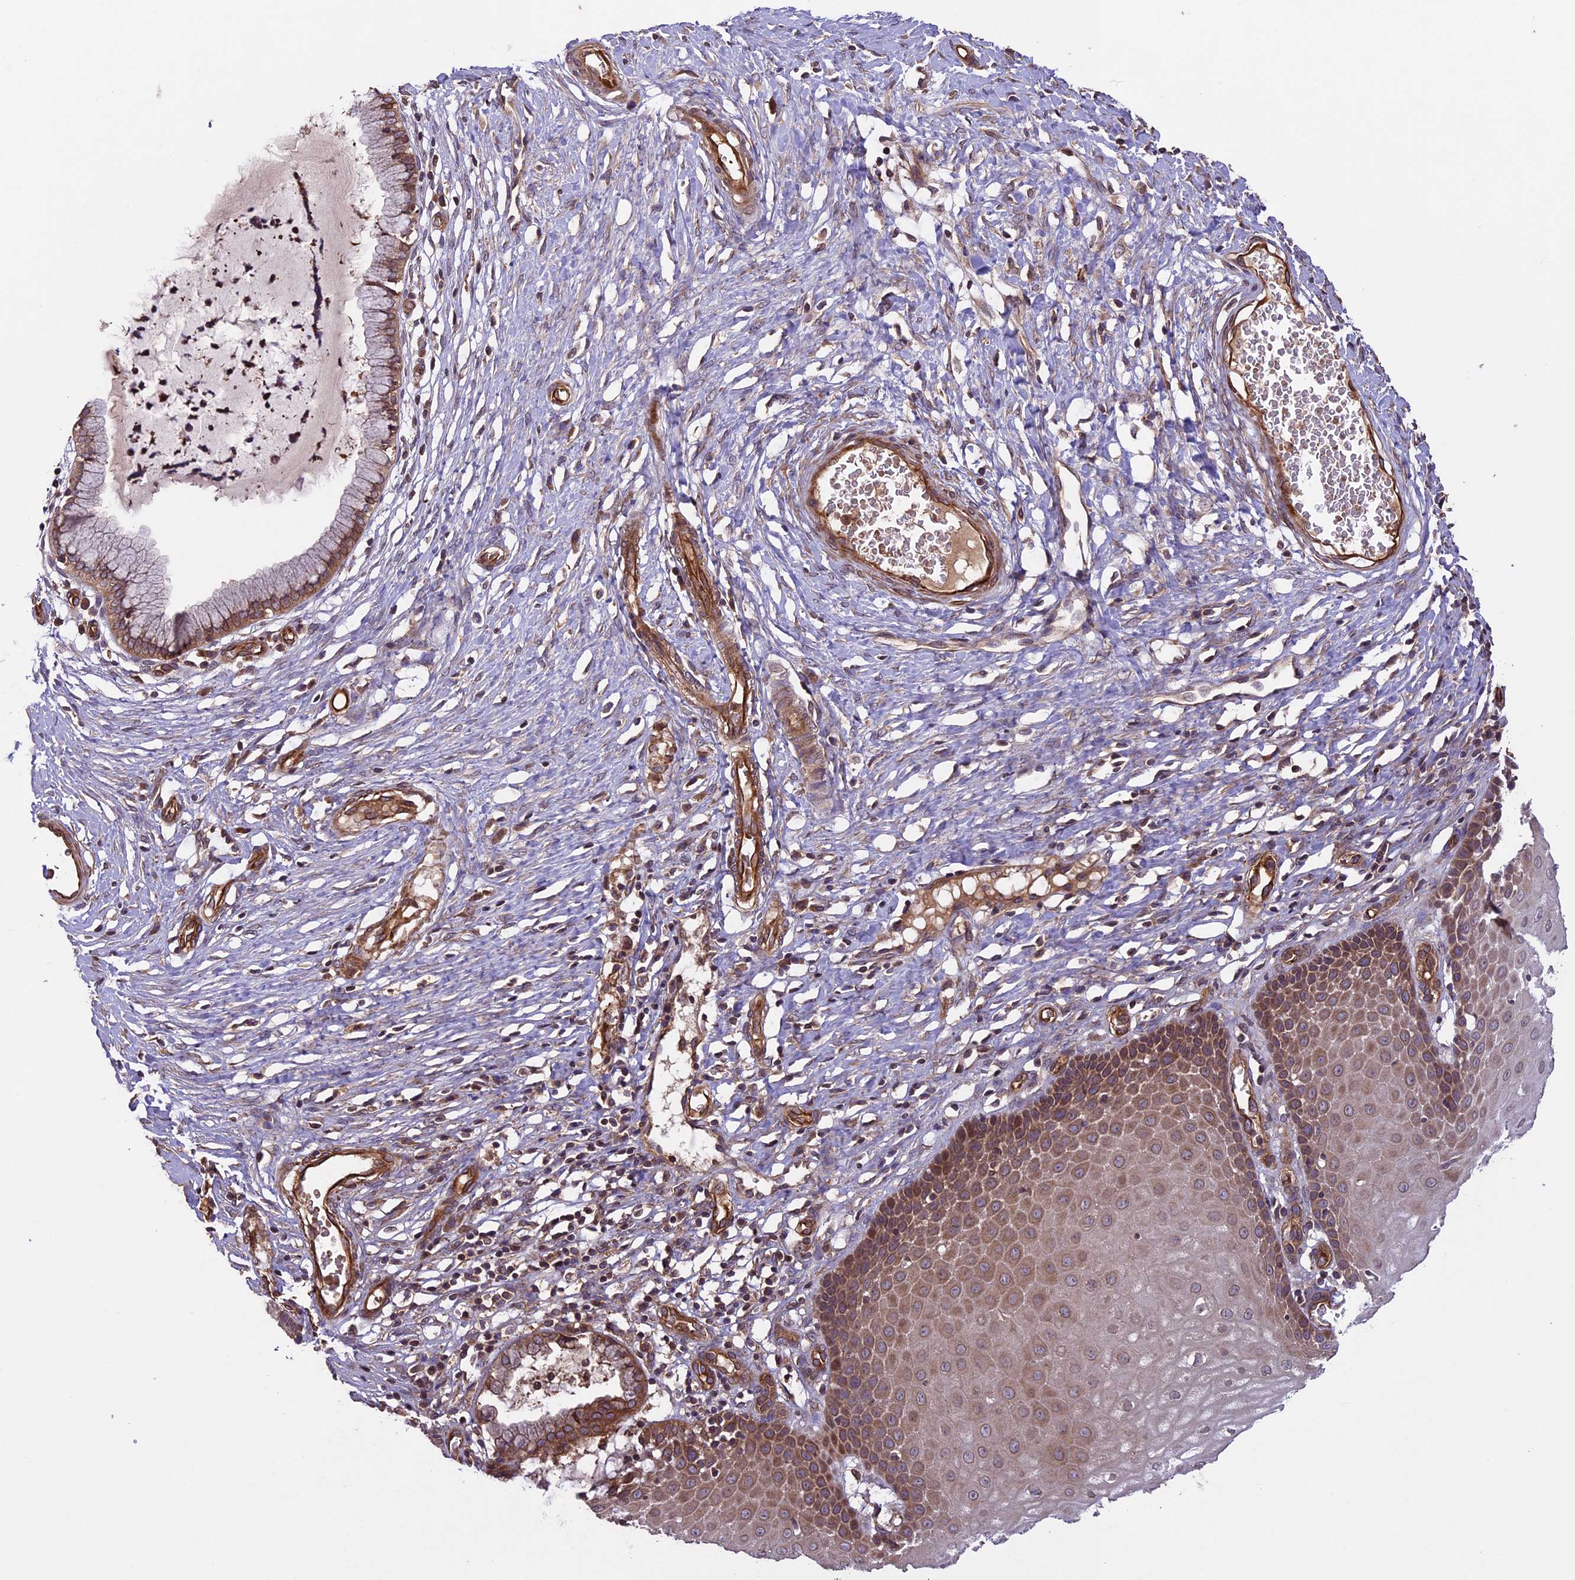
{"staining": {"intensity": "moderate", "quantity": "25%-75%", "location": "cytoplasmic/membranous"}, "tissue": "cervix", "cell_type": "Glandular cells", "image_type": "normal", "snomed": [{"axis": "morphology", "description": "Normal tissue, NOS"}, {"axis": "topography", "description": "Cervix"}], "caption": "Moderate cytoplasmic/membranous positivity is seen in about 25%-75% of glandular cells in unremarkable cervix.", "gene": "CCDC125", "patient": {"sex": "female", "age": 55}}